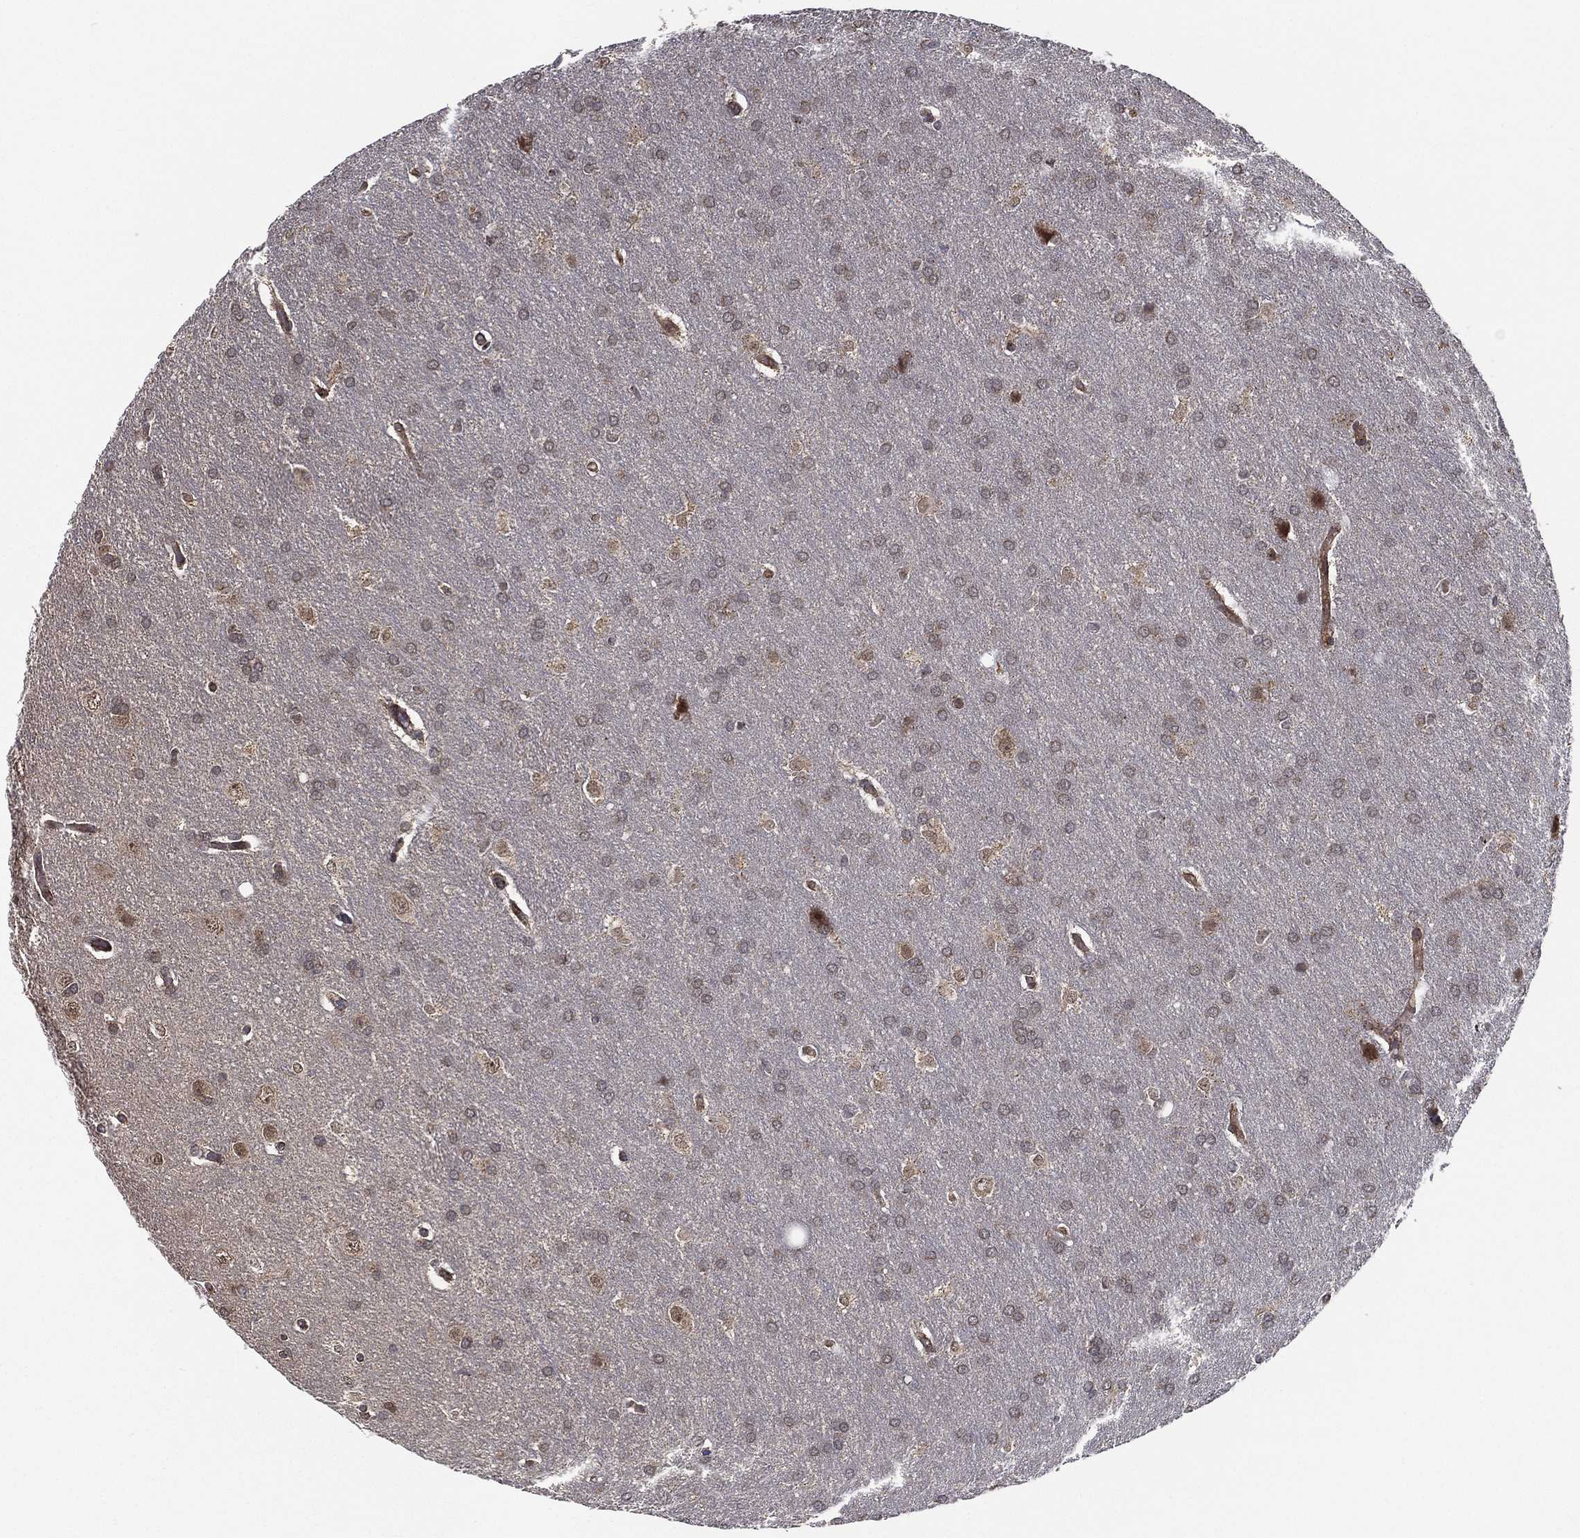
{"staining": {"intensity": "weak", "quantity": "<25%", "location": "cytoplasmic/membranous"}, "tissue": "glioma", "cell_type": "Tumor cells", "image_type": "cancer", "snomed": [{"axis": "morphology", "description": "Glioma, malignant, Low grade"}, {"axis": "topography", "description": "Brain"}], "caption": "Immunohistochemistry of low-grade glioma (malignant) demonstrates no expression in tumor cells.", "gene": "UACA", "patient": {"sex": "female", "age": 32}}